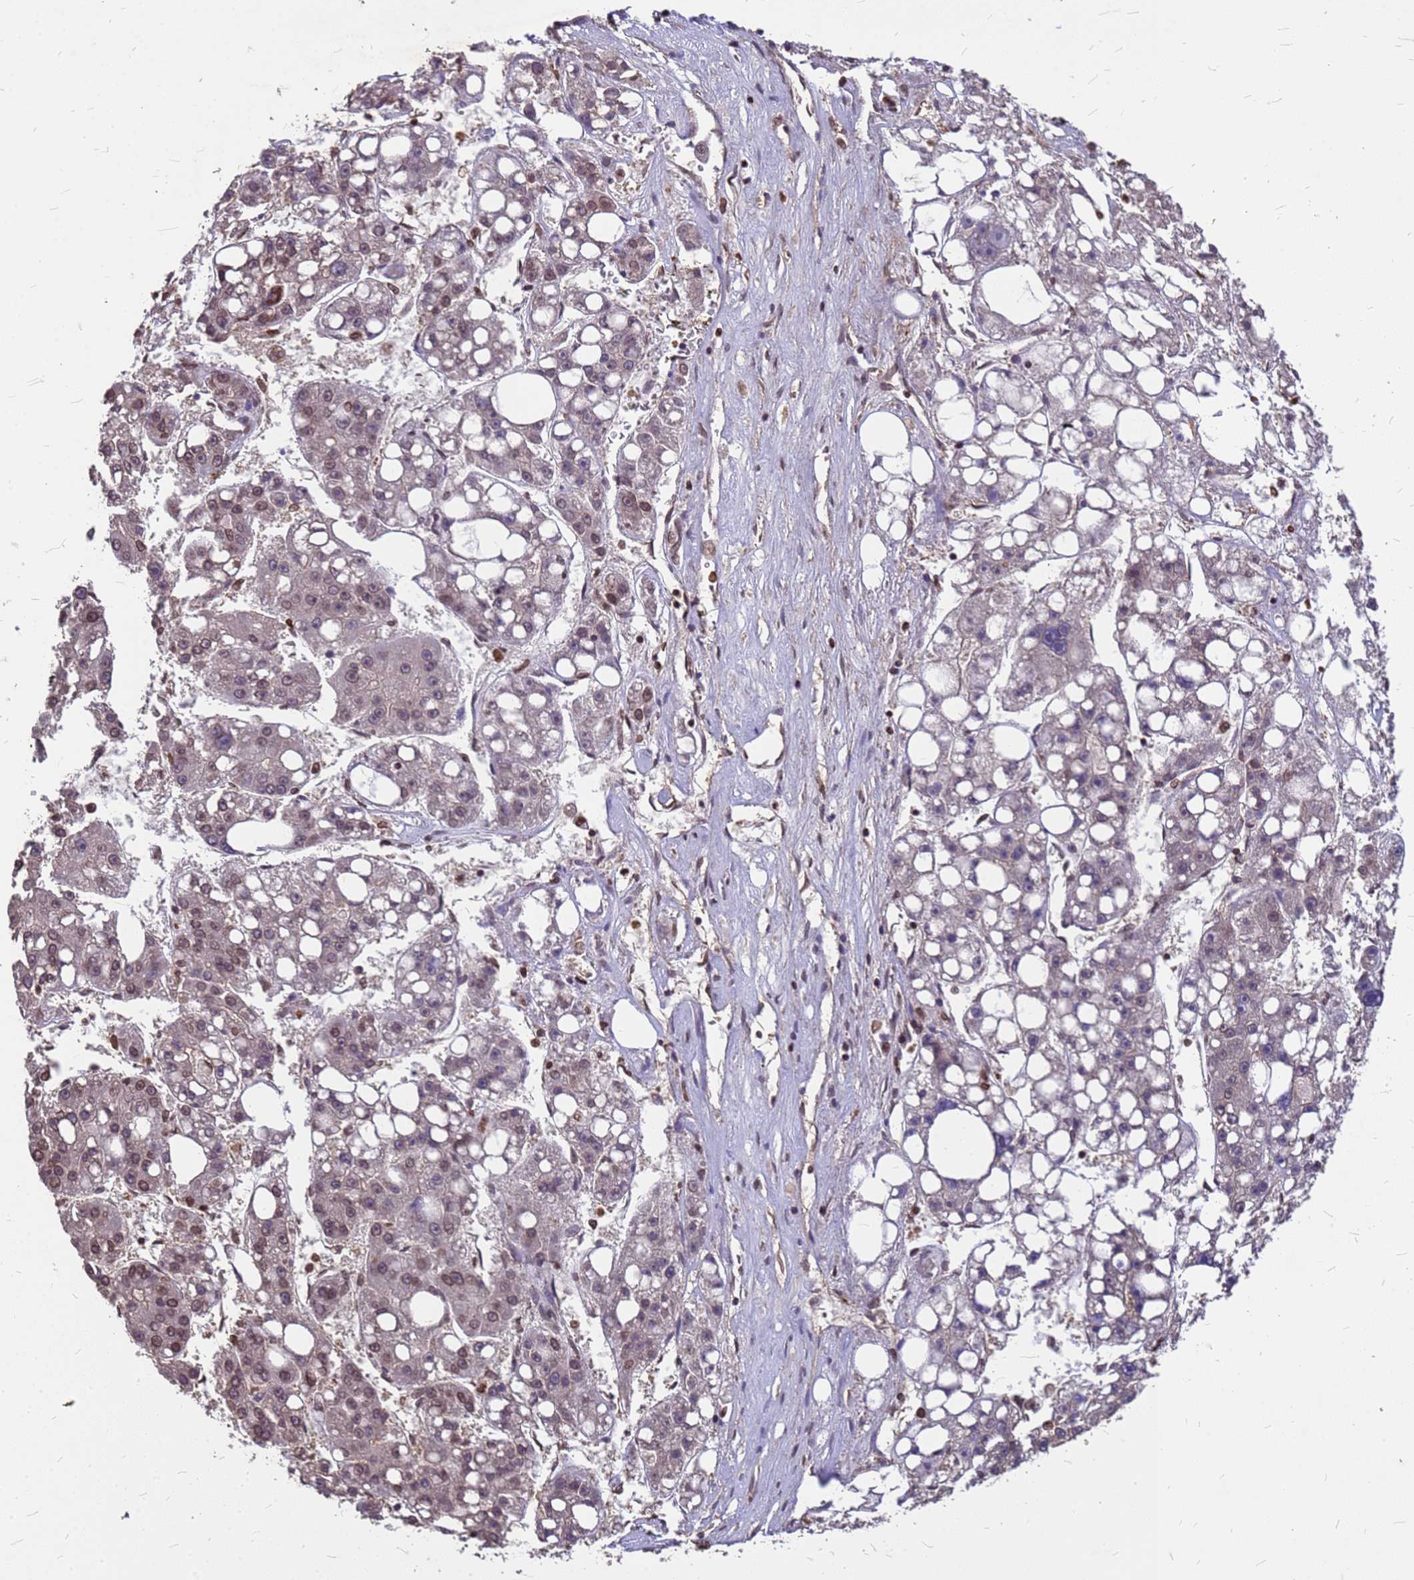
{"staining": {"intensity": "moderate", "quantity": "25%-75%", "location": "nuclear"}, "tissue": "liver cancer", "cell_type": "Tumor cells", "image_type": "cancer", "snomed": [{"axis": "morphology", "description": "Carcinoma, Hepatocellular, NOS"}, {"axis": "topography", "description": "Liver"}], "caption": "Immunohistochemistry (DAB (3,3'-diaminobenzidine)) staining of liver cancer demonstrates moderate nuclear protein expression in about 25%-75% of tumor cells.", "gene": "C1orf35", "patient": {"sex": "female", "age": 61}}